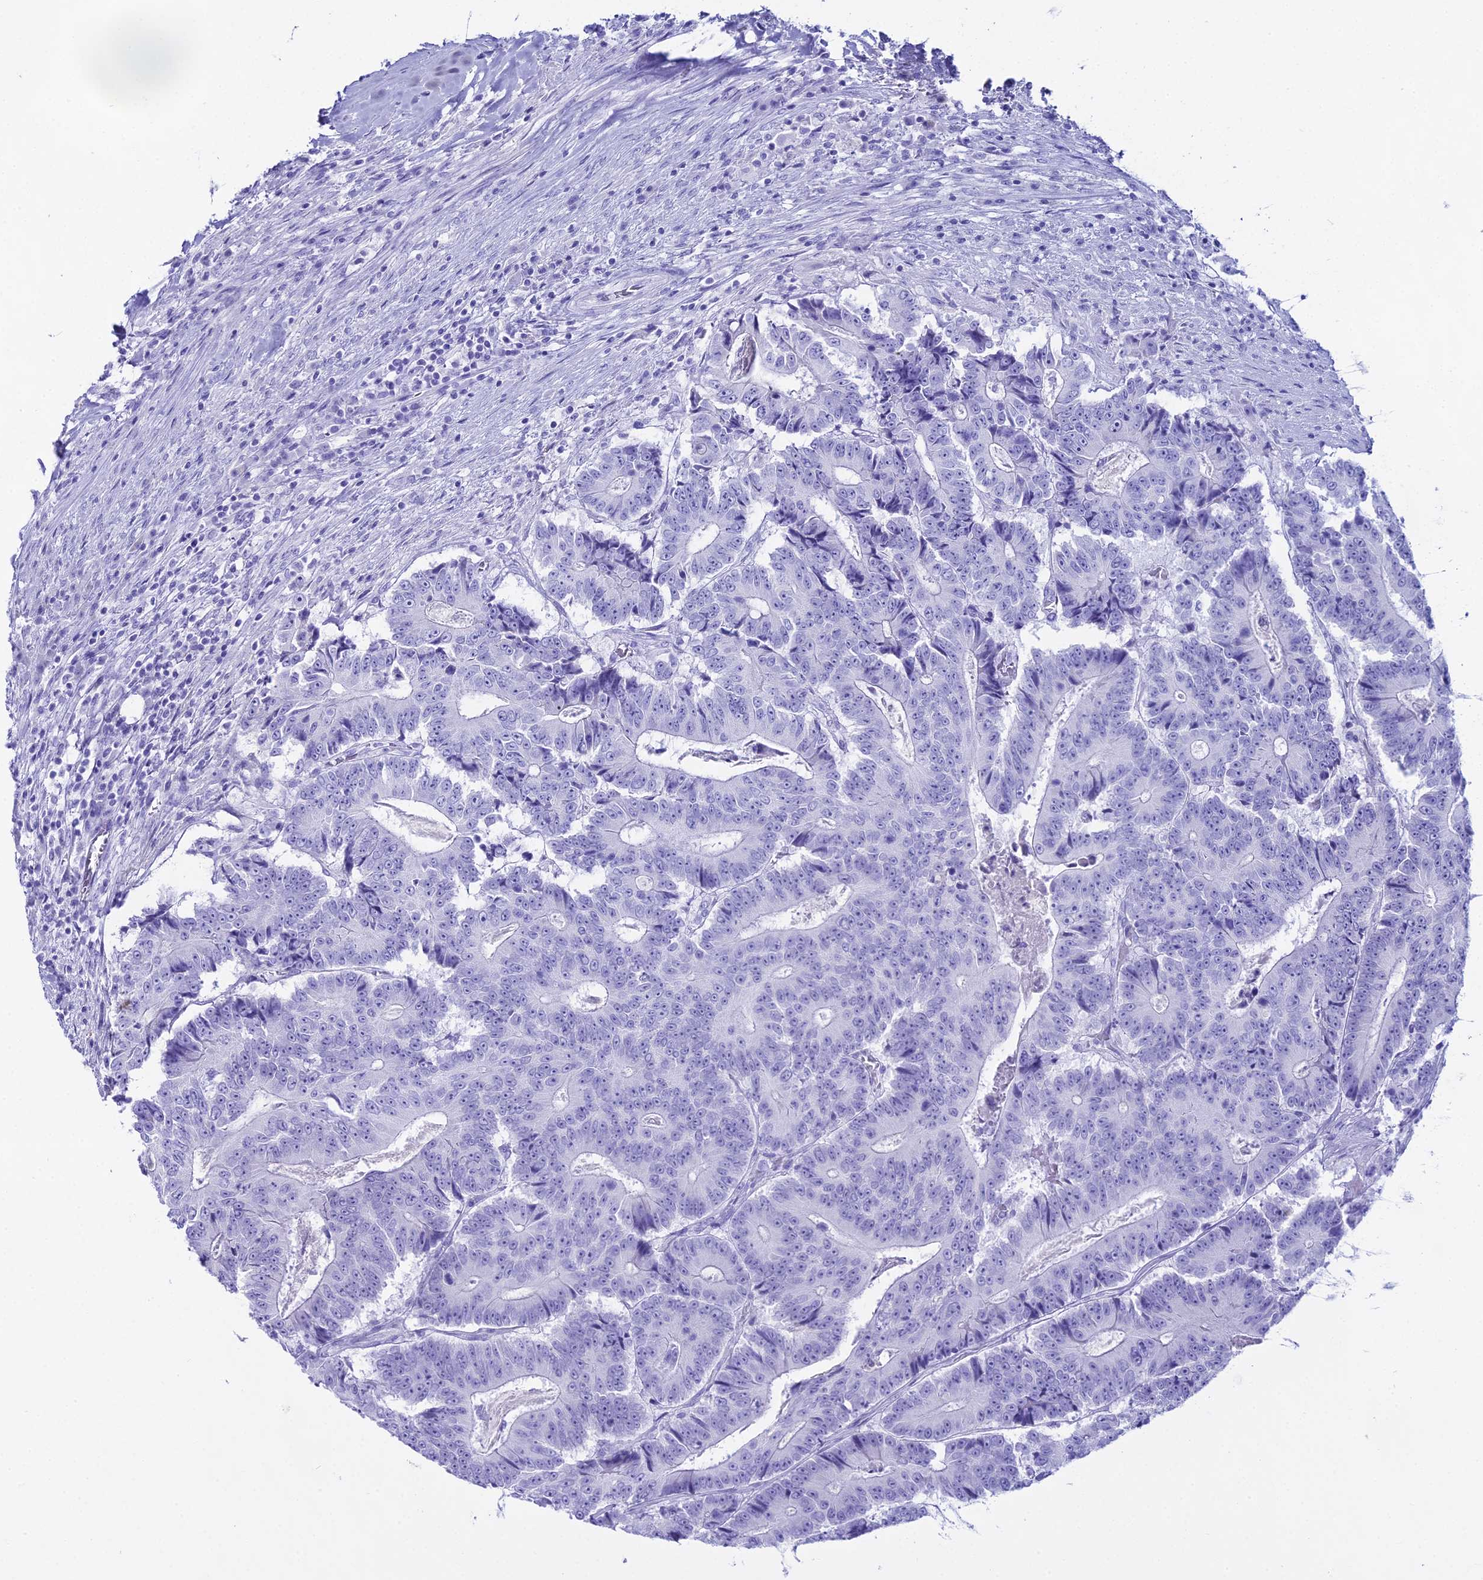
{"staining": {"intensity": "negative", "quantity": "none", "location": "none"}, "tissue": "colorectal cancer", "cell_type": "Tumor cells", "image_type": "cancer", "snomed": [{"axis": "morphology", "description": "Adenocarcinoma, NOS"}, {"axis": "topography", "description": "Colon"}], "caption": "Tumor cells show no significant positivity in colorectal adenocarcinoma.", "gene": "CGB2", "patient": {"sex": "male", "age": 83}}